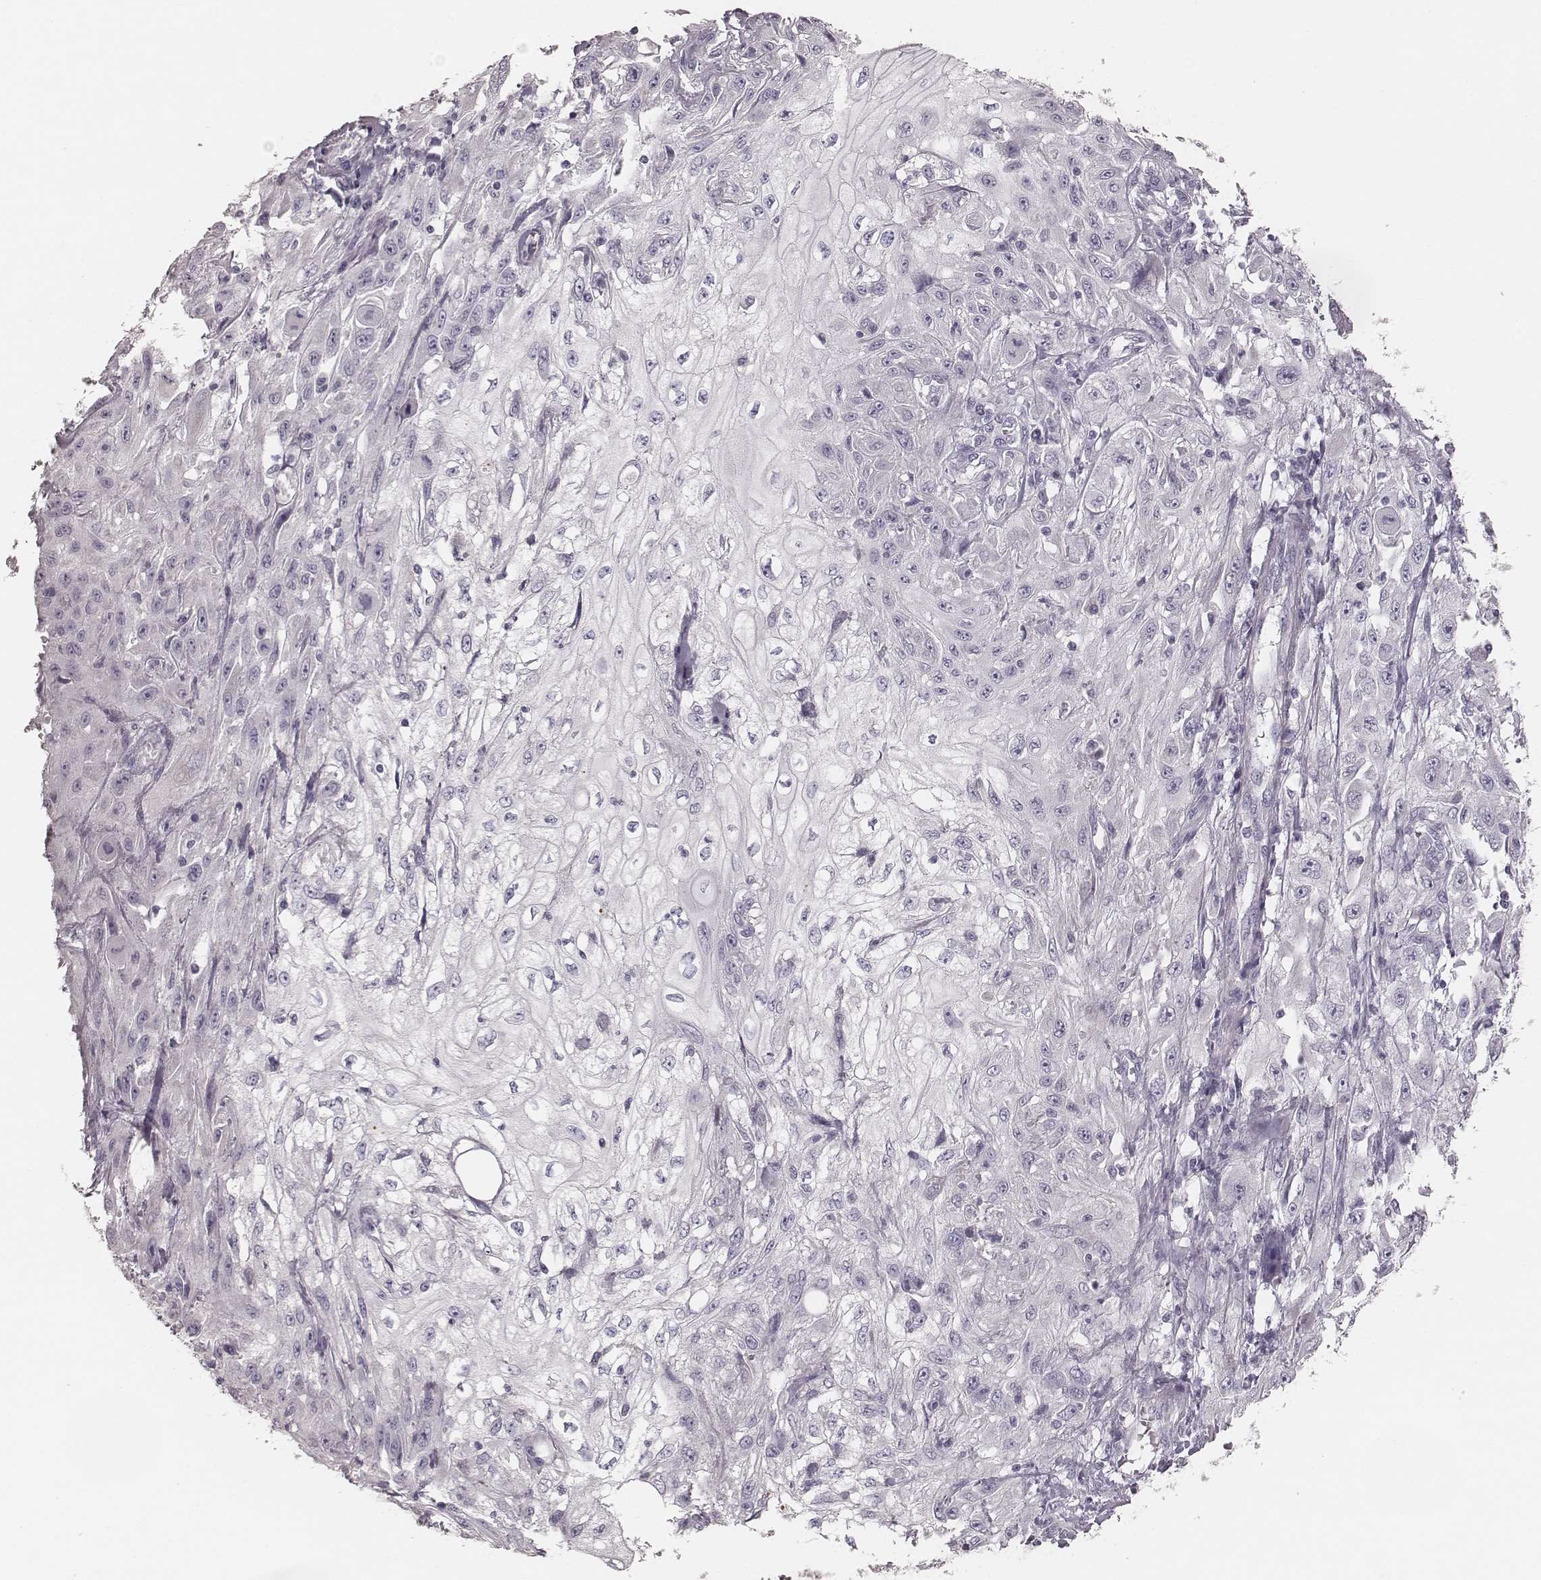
{"staining": {"intensity": "negative", "quantity": "none", "location": "none"}, "tissue": "skin cancer", "cell_type": "Tumor cells", "image_type": "cancer", "snomed": [{"axis": "morphology", "description": "Squamous cell carcinoma, NOS"}, {"axis": "topography", "description": "Skin"}], "caption": "This is a photomicrograph of immunohistochemistry (IHC) staining of skin cancer, which shows no expression in tumor cells. (DAB IHC with hematoxylin counter stain).", "gene": "ZP4", "patient": {"sex": "male", "age": 75}}